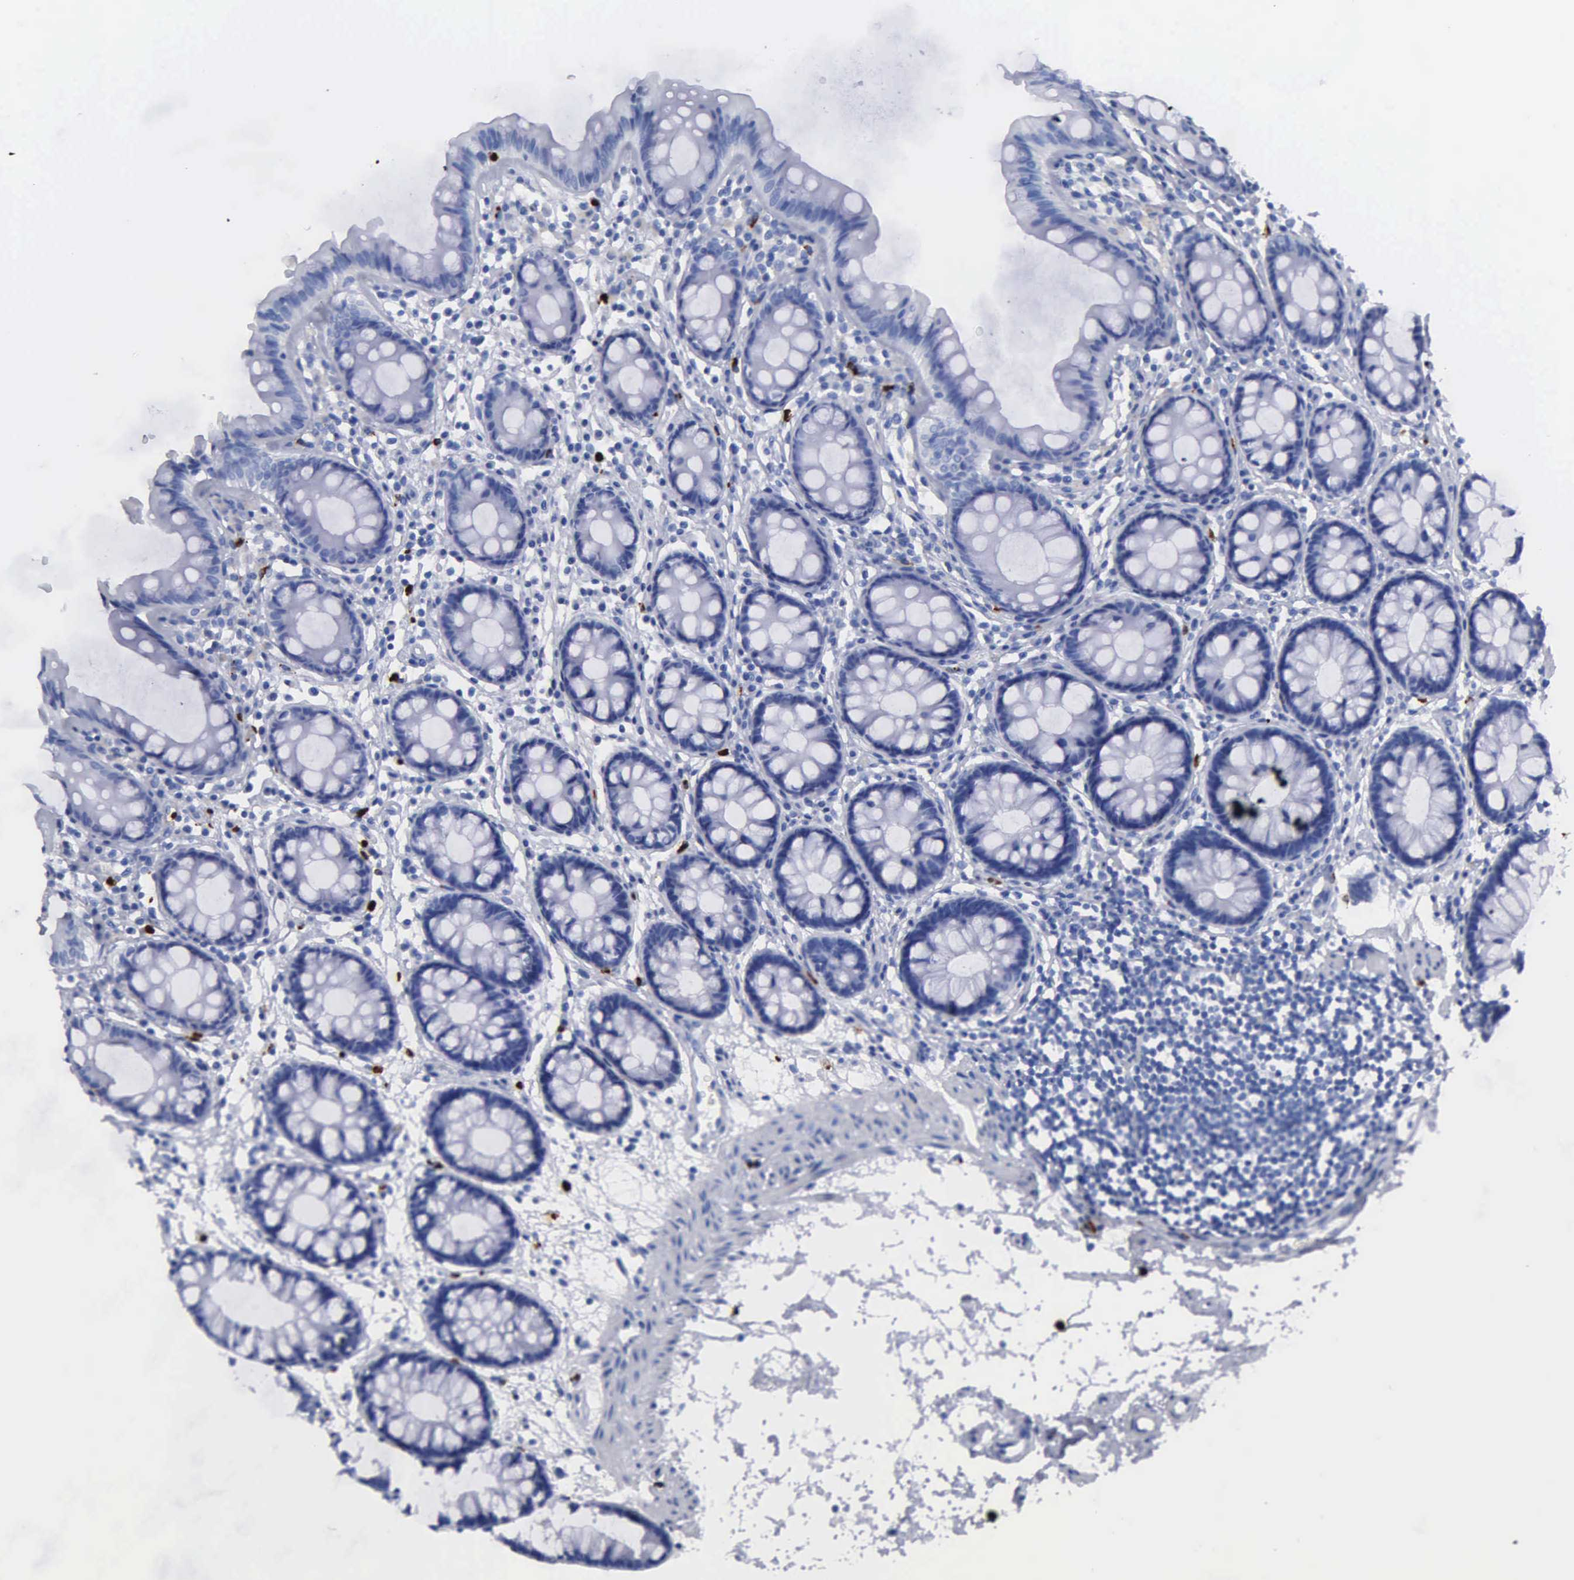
{"staining": {"intensity": "negative", "quantity": "none", "location": "none"}, "tissue": "colon", "cell_type": "Endothelial cells", "image_type": "normal", "snomed": [{"axis": "morphology", "description": "Normal tissue, NOS"}, {"axis": "topography", "description": "Colon"}], "caption": "DAB immunohistochemical staining of unremarkable colon exhibits no significant staining in endothelial cells.", "gene": "CTSG", "patient": {"sex": "female", "age": 52}}